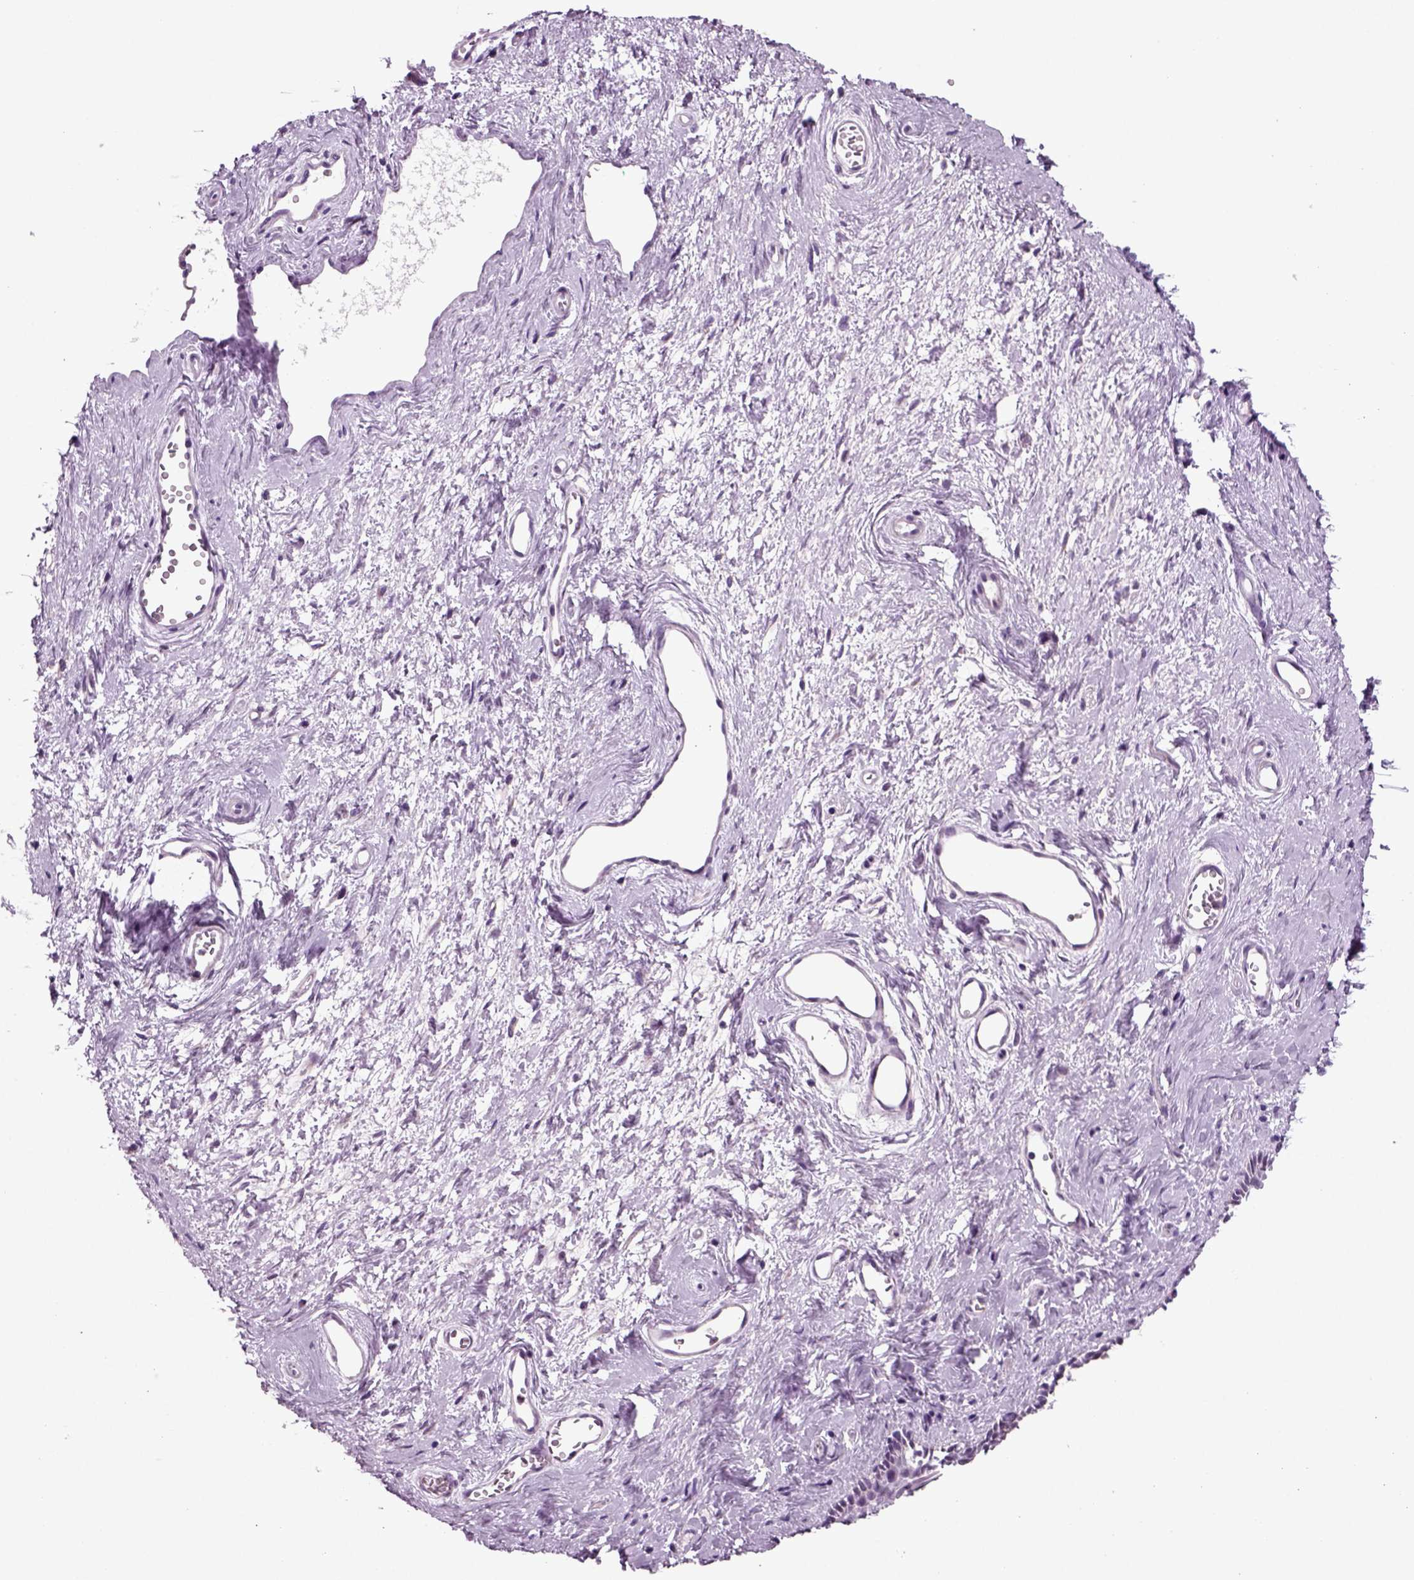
{"staining": {"intensity": "negative", "quantity": "none", "location": "none"}, "tissue": "vagina", "cell_type": "Squamous epithelial cells", "image_type": "normal", "snomed": [{"axis": "morphology", "description": "Normal tissue, NOS"}, {"axis": "topography", "description": "Vagina"}], "caption": "There is no significant positivity in squamous epithelial cells of vagina.", "gene": "ARID3A", "patient": {"sex": "female", "age": 45}}